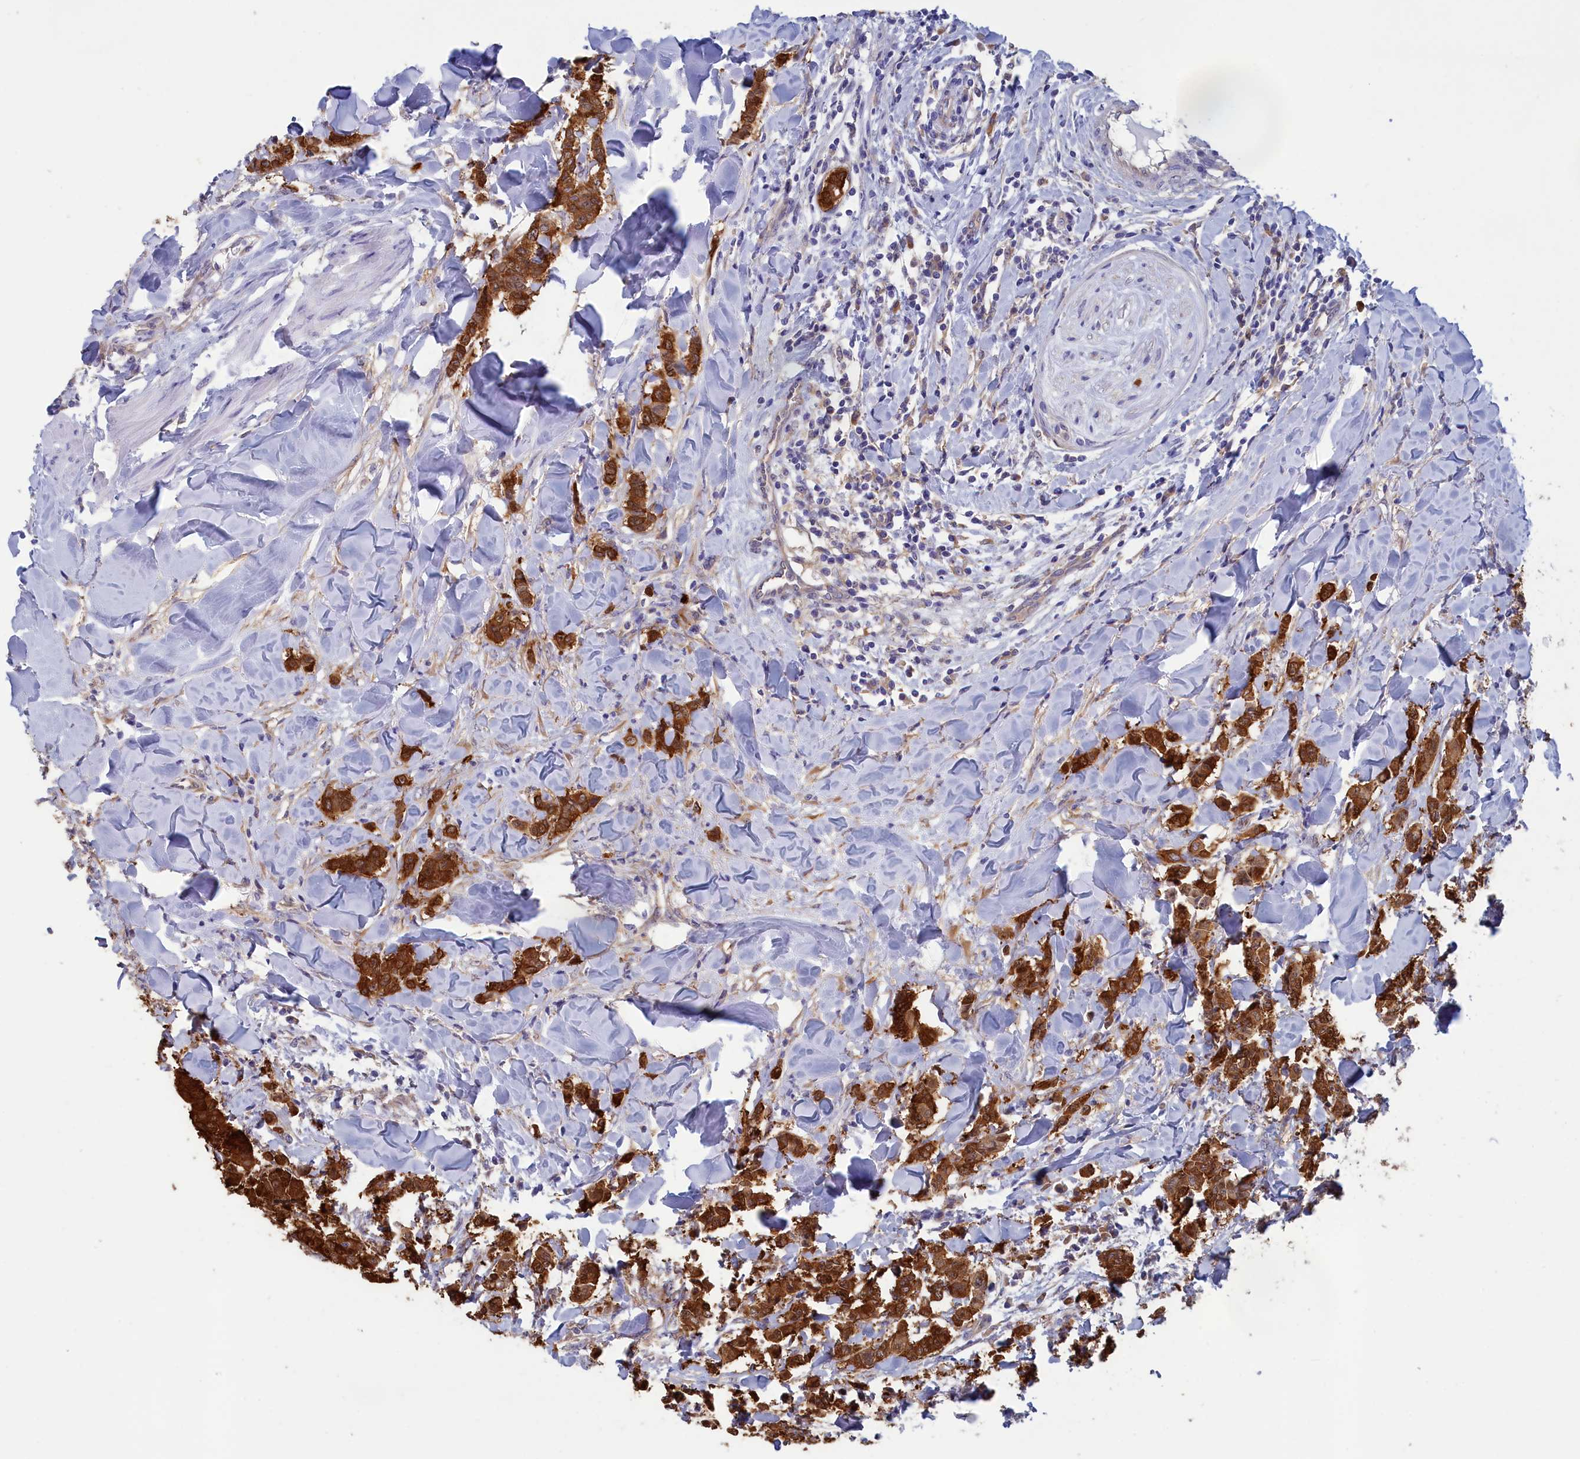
{"staining": {"intensity": "strong", "quantity": ">75%", "location": "cytoplasmic/membranous"}, "tissue": "breast cancer", "cell_type": "Tumor cells", "image_type": "cancer", "snomed": [{"axis": "morphology", "description": "Duct carcinoma"}, {"axis": "topography", "description": "Breast"}], "caption": "An immunohistochemistry (IHC) histopathology image of tumor tissue is shown. Protein staining in brown labels strong cytoplasmic/membranous positivity in breast cancer (infiltrating ductal carcinoma) within tumor cells.", "gene": "SYNDIG1L", "patient": {"sex": "female", "age": 40}}